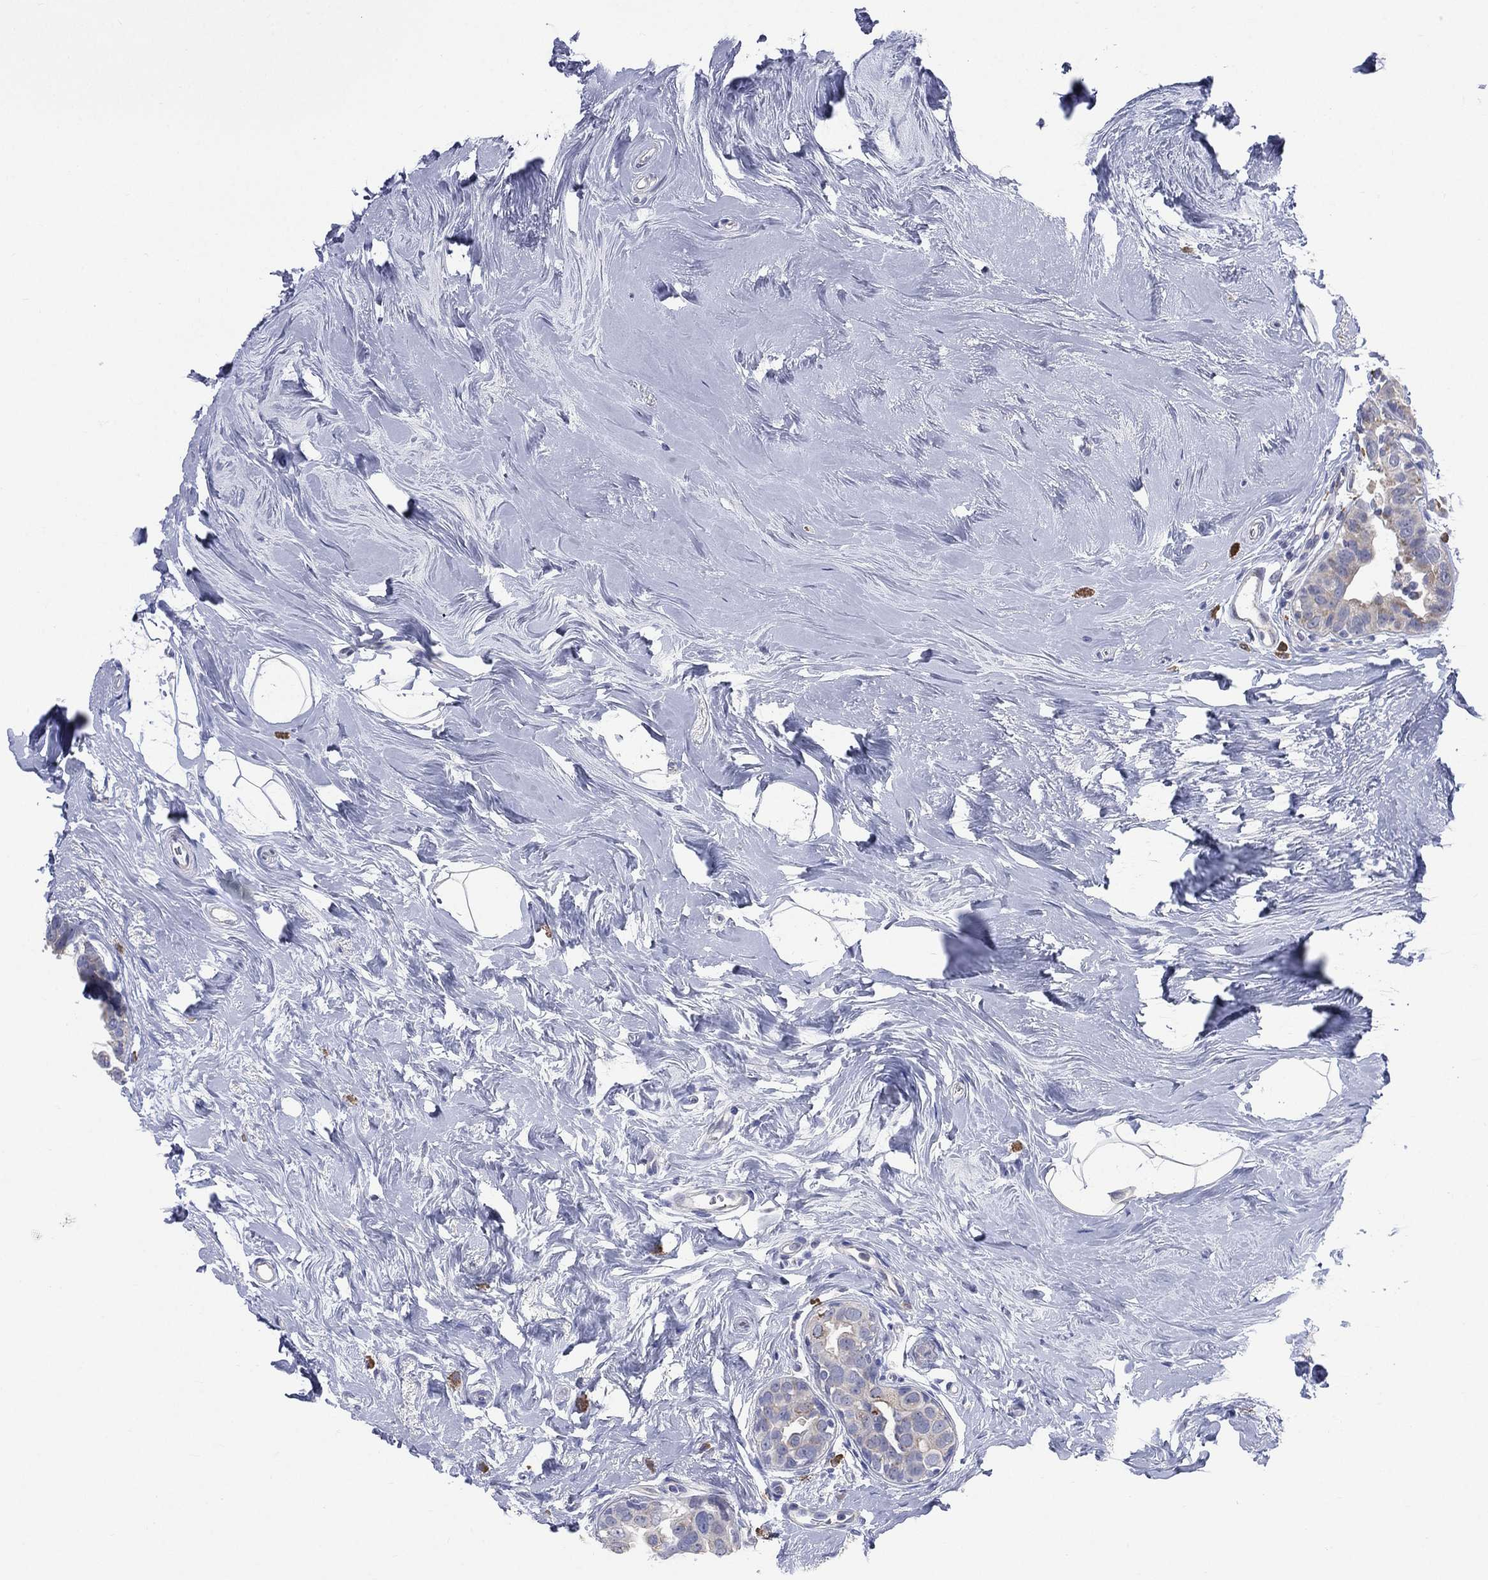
{"staining": {"intensity": "weak", "quantity": "<25%", "location": "cytoplasmic/membranous"}, "tissue": "breast cancer", "cell_type": "Tumor cells", "image_type": "cancer", "snomed": [{"axis": "morphology", "description": "Duct carcinoma"}, {"axis": "topography", "description": "Breast"}], "caption": "Histopathology image shows no protein expression in tumor cells of invasive ductal carcinoma (breast) tissue.", "gene": "AKAP3", "patient": {"sex": "female", "age": 55}}